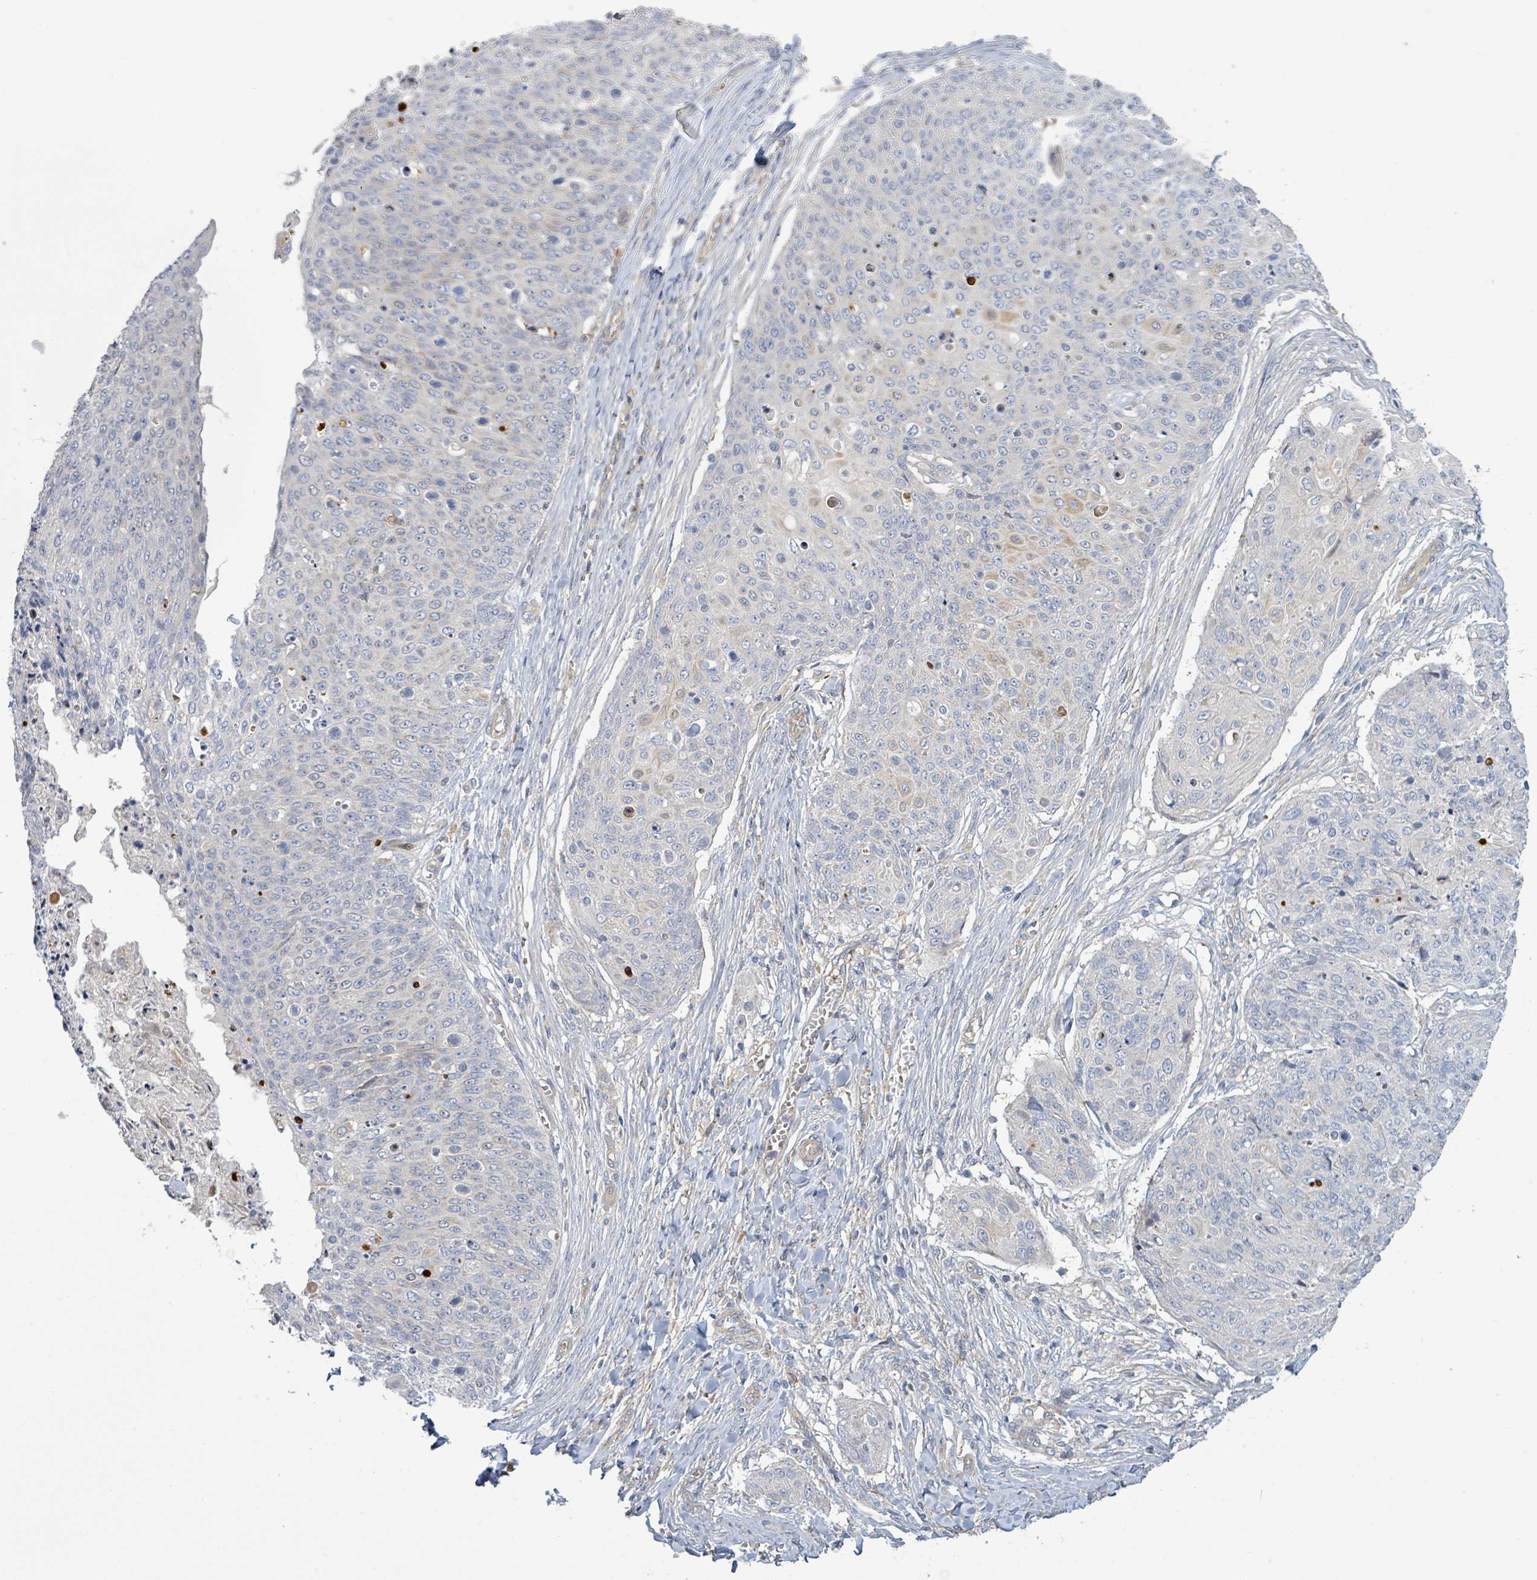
{"staining": {"intensity": "negative", "quantity": "none", "location": "none"}, "tissue": "skin cancer", "cell_type": "Tumor cells", "image_type": "cancer", "snomed": [{"axis": "morphology", "description": "Squamous cell carcinoma, NOS"}, {"axis": "topography", "description": "Skin"}, {"axis": "topography", "description": "Vulva"}], "caption": "Tumor cells show no significant protein staining in skin cancer (squamous cell carcinoma).", "gene": "CFAP210", "patient": {"sex": "female", "age": 85}}